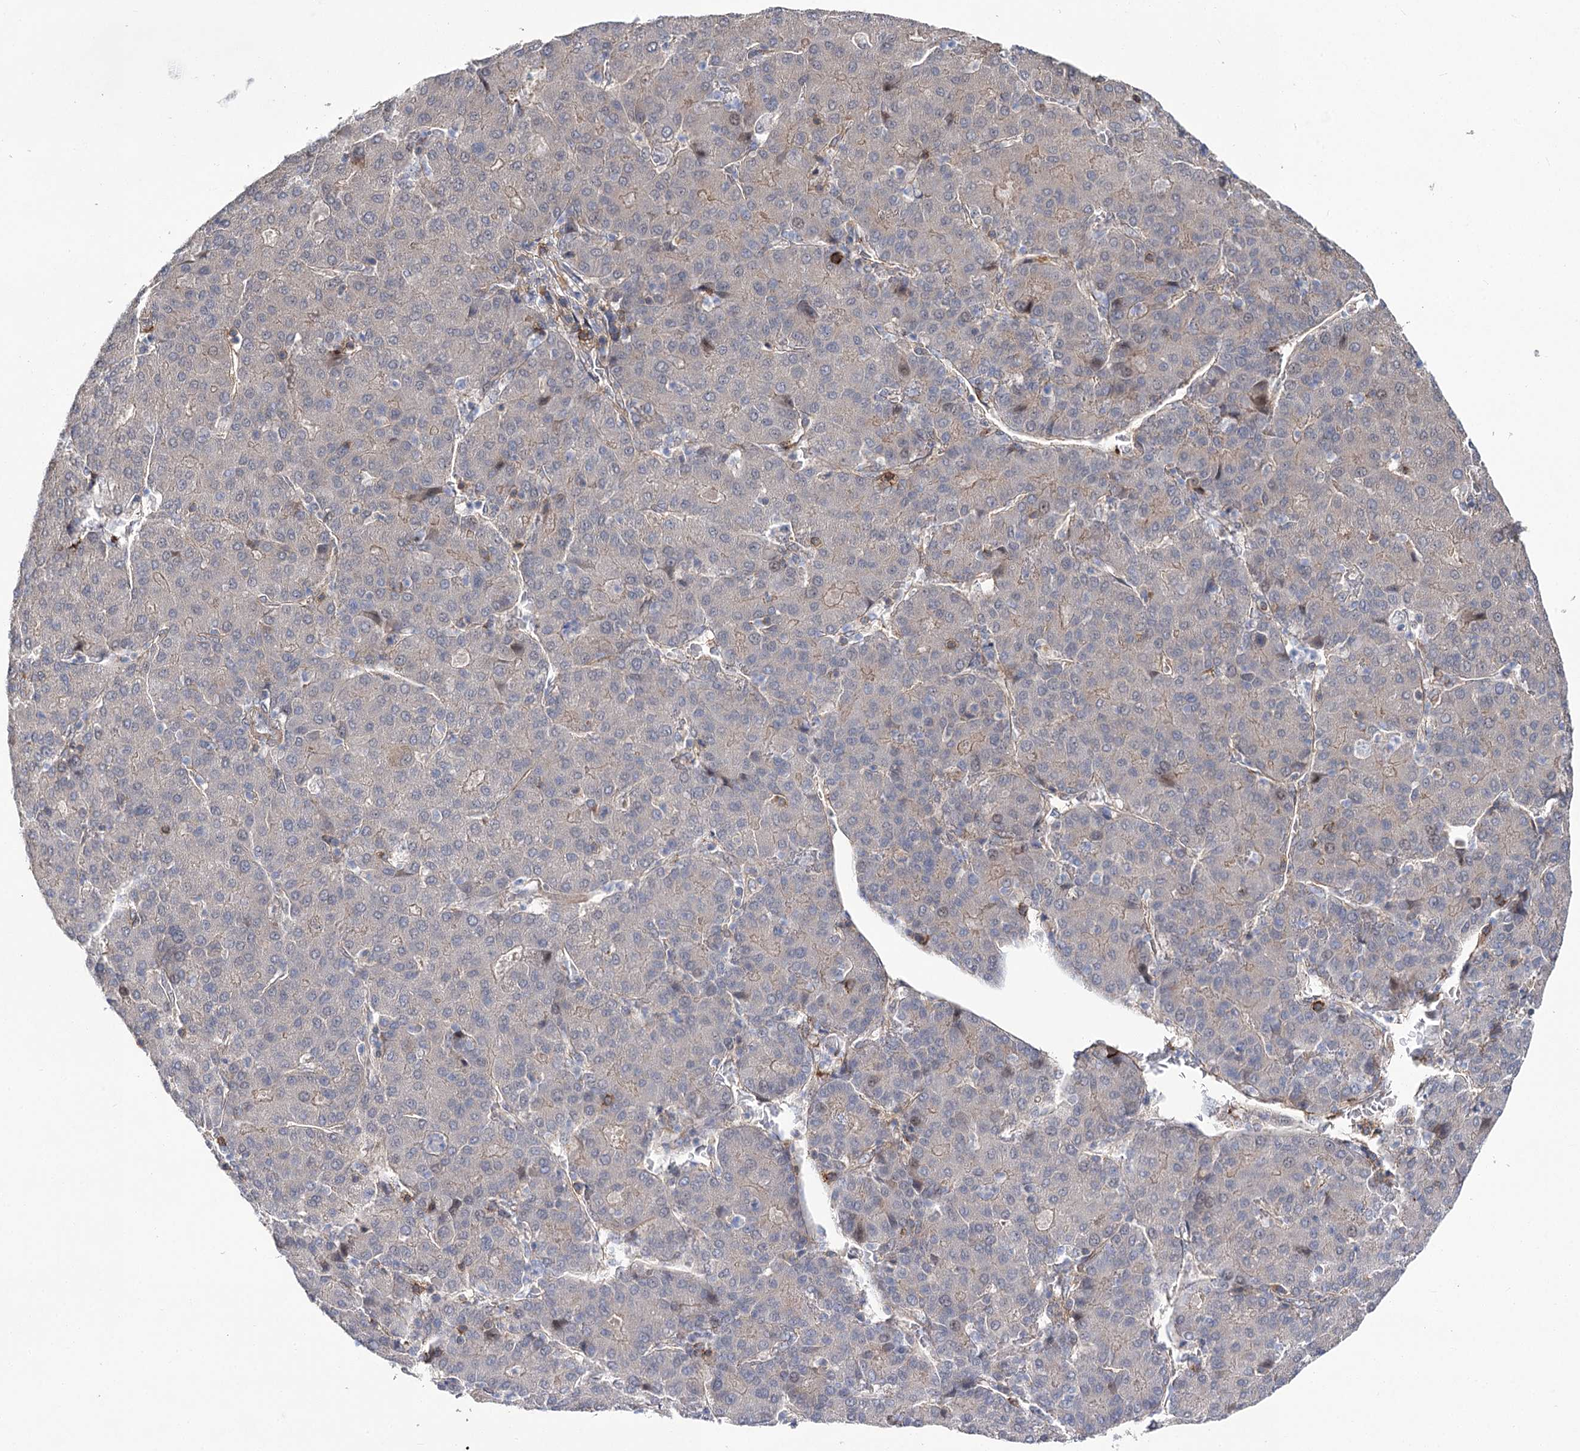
{"staining": {"intensity": "weak", "quantity": "<25%", "location": "cytoplasmic/membranous"}, "tissue": "liver cancer", "cell_type": "Tumor cells", "image_type": "cancer", "snomed": [{"axis": "morphology", "description": "Carcinoma, Hepatocellular, NOS"}, {"axis": "topography", "description": "Liver"}], "caption": "DAB immunohistochemical staining of liver hepatocellular carcinoma shows no significant expression in tumor cells. Nuclei are stained in blue.", "gene": "STX6", "patient": {"sex": "male", "age": 65}}